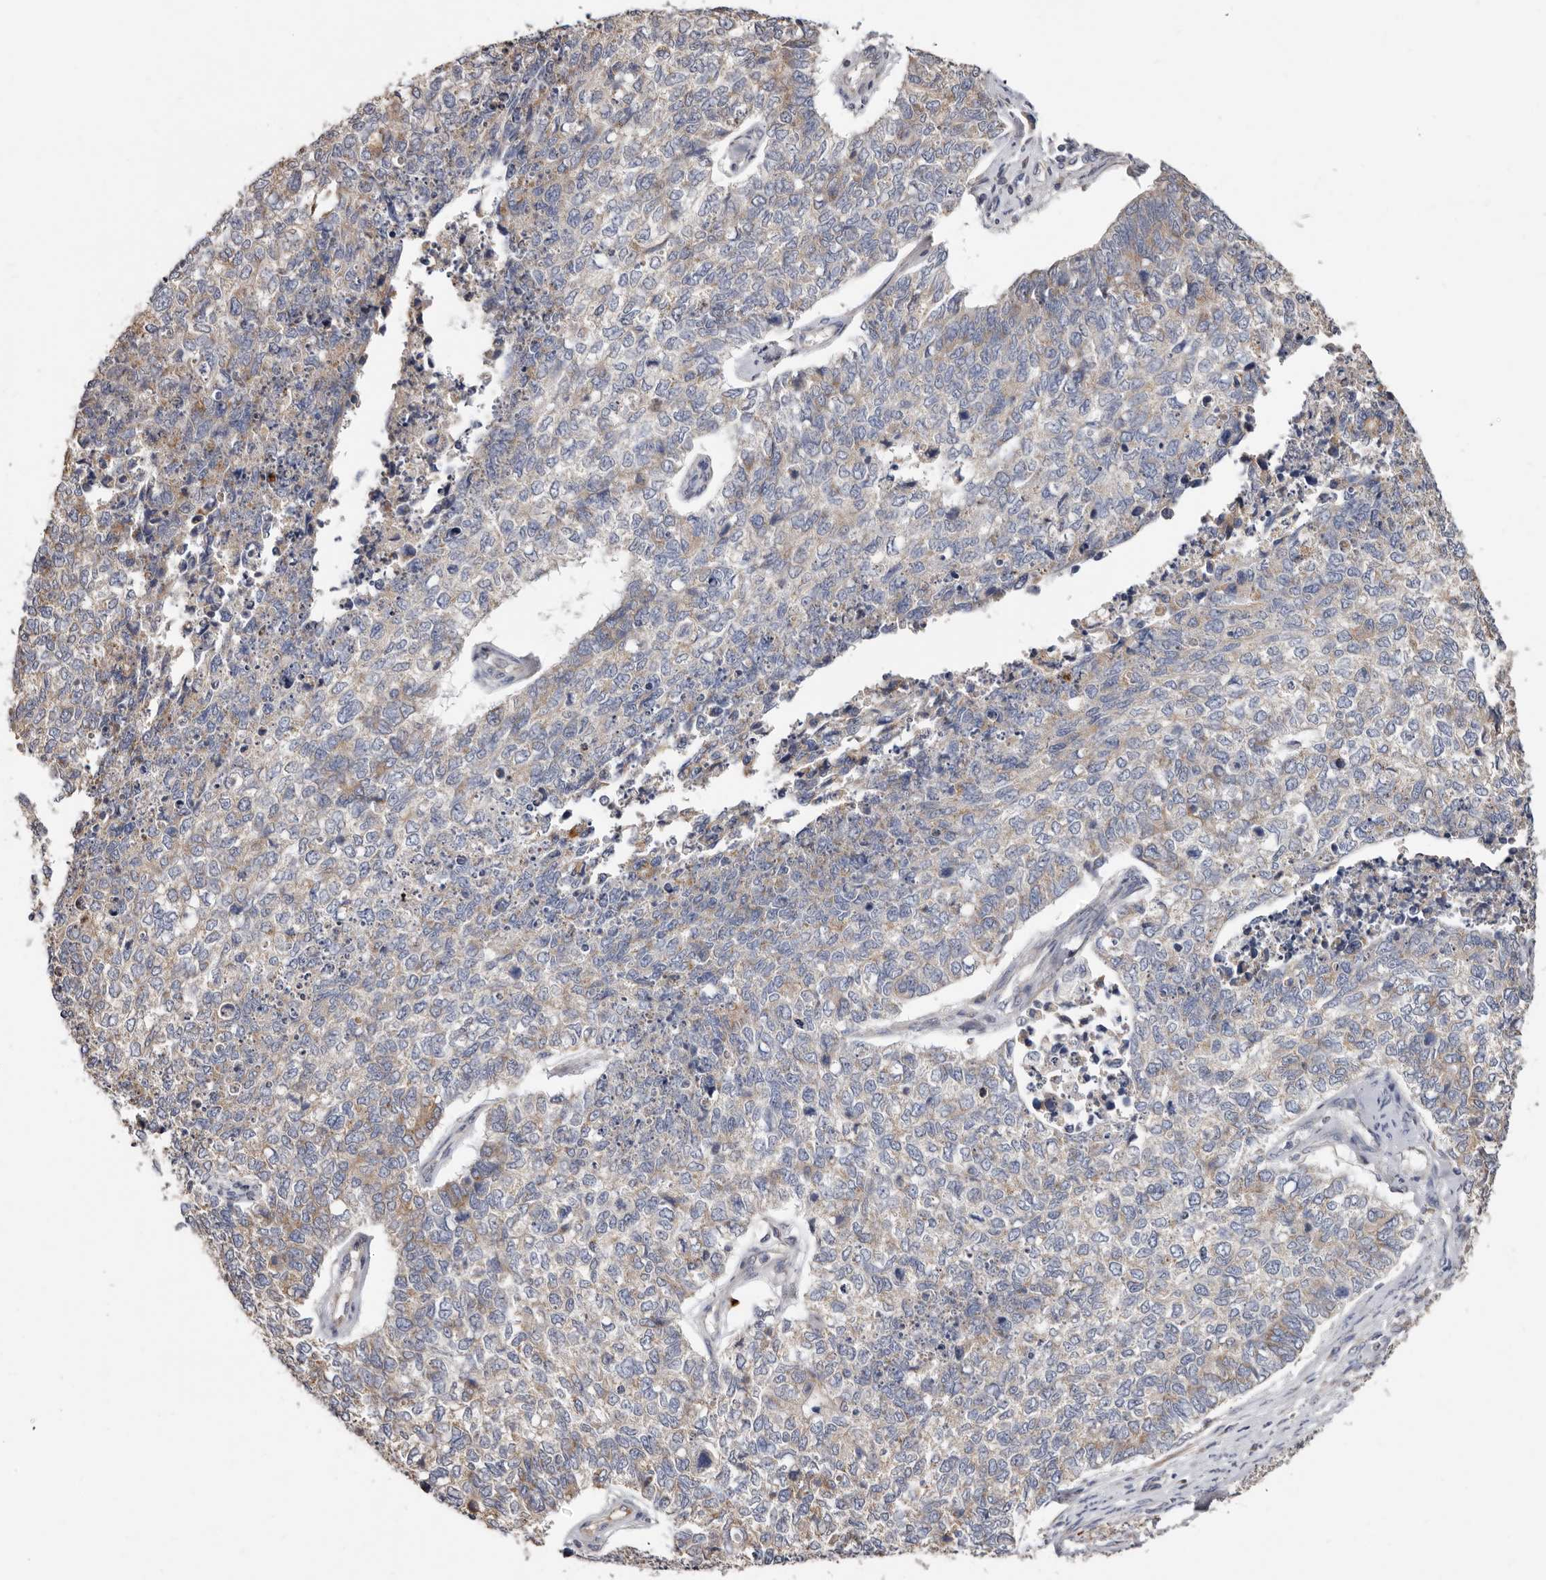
{"staining": {"intensity": "weak", "quantity": "<25%", "location": "cytoplasmic/membranous"}, "tissue": "cervical cancer", "cell_type": "Tumor cells", "image_type": "cancer", "snomed": [{"axis": "morphology", "description": "Squamous cell carcinoma, NOS"}, {"axis": "topography", "description": "Cervix"}], "caption": "The immunohistochemistry micrograph has no significant staining in tumor cells of cervical cancer (squamous cell carcinoma) tissue. (Brightfield microscopy of DAB (3,3'-diaminobenzidine) immunohistochemistry at high magnification).", "gene": "ASIC5", "patient": {"sex": "female", "age": 63}}